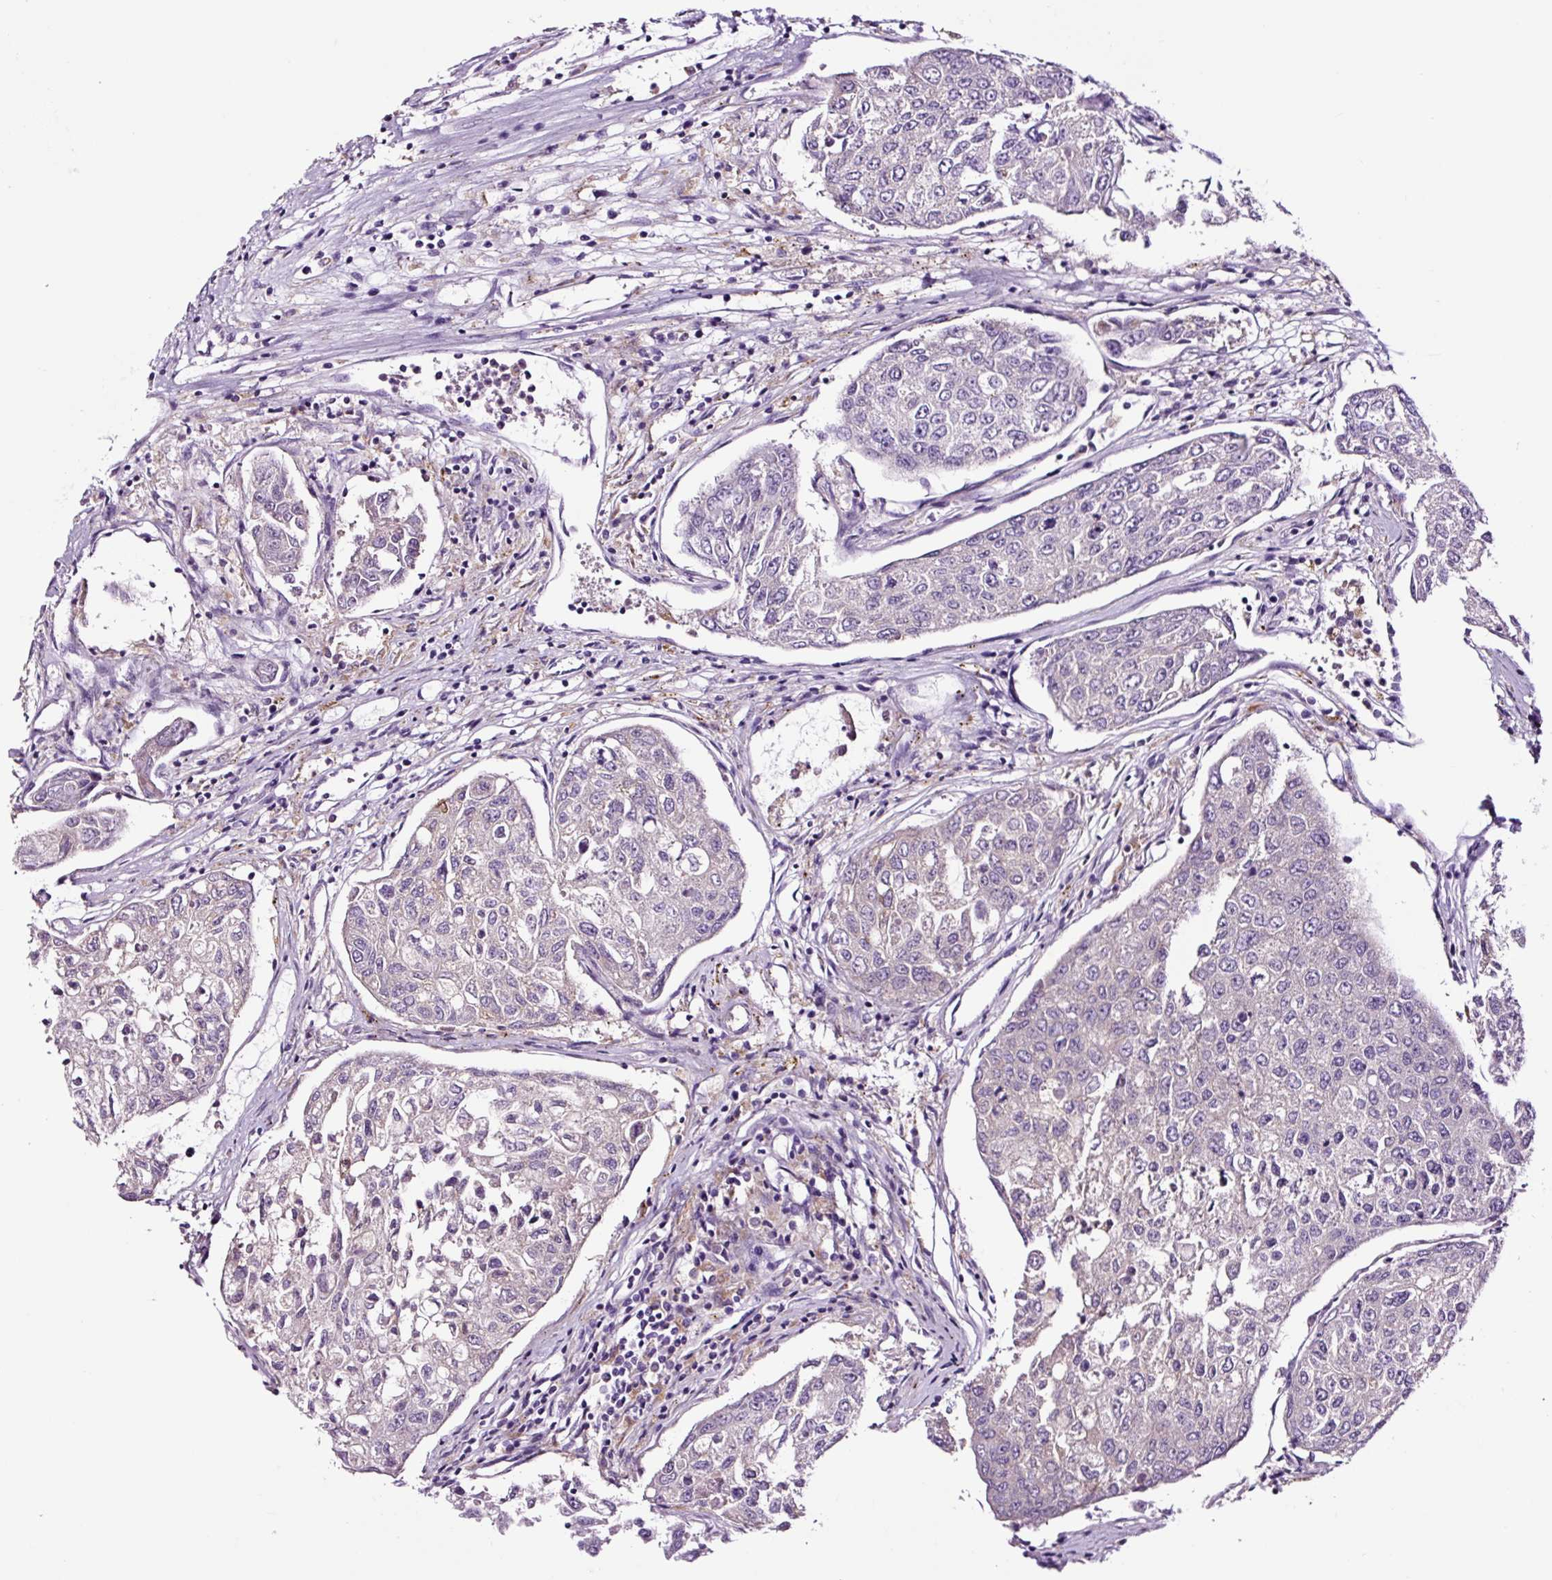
{"staining": {"intensity": "negative", "quantity": "none", "location": "none"}, "tissue": "urothelial cancer", "cell_type": "Tumor cells", "image_type": "cancer", "snomed": [{"axis": "morphology", "description": "Urothelial carcinoma, High grade"}, {"axis": "topography", "description": "Lymph node"}, {"axis": "topography", "description": "Urinary bladder"}], "caption": "The photomicrograph displays no staining of tumor cells in urothelial cancer. (Brightfield microscopy of DAB IHC at high magnification).", "gene": "FBXL7", "patient": {"sex": "male", "age": 51}}